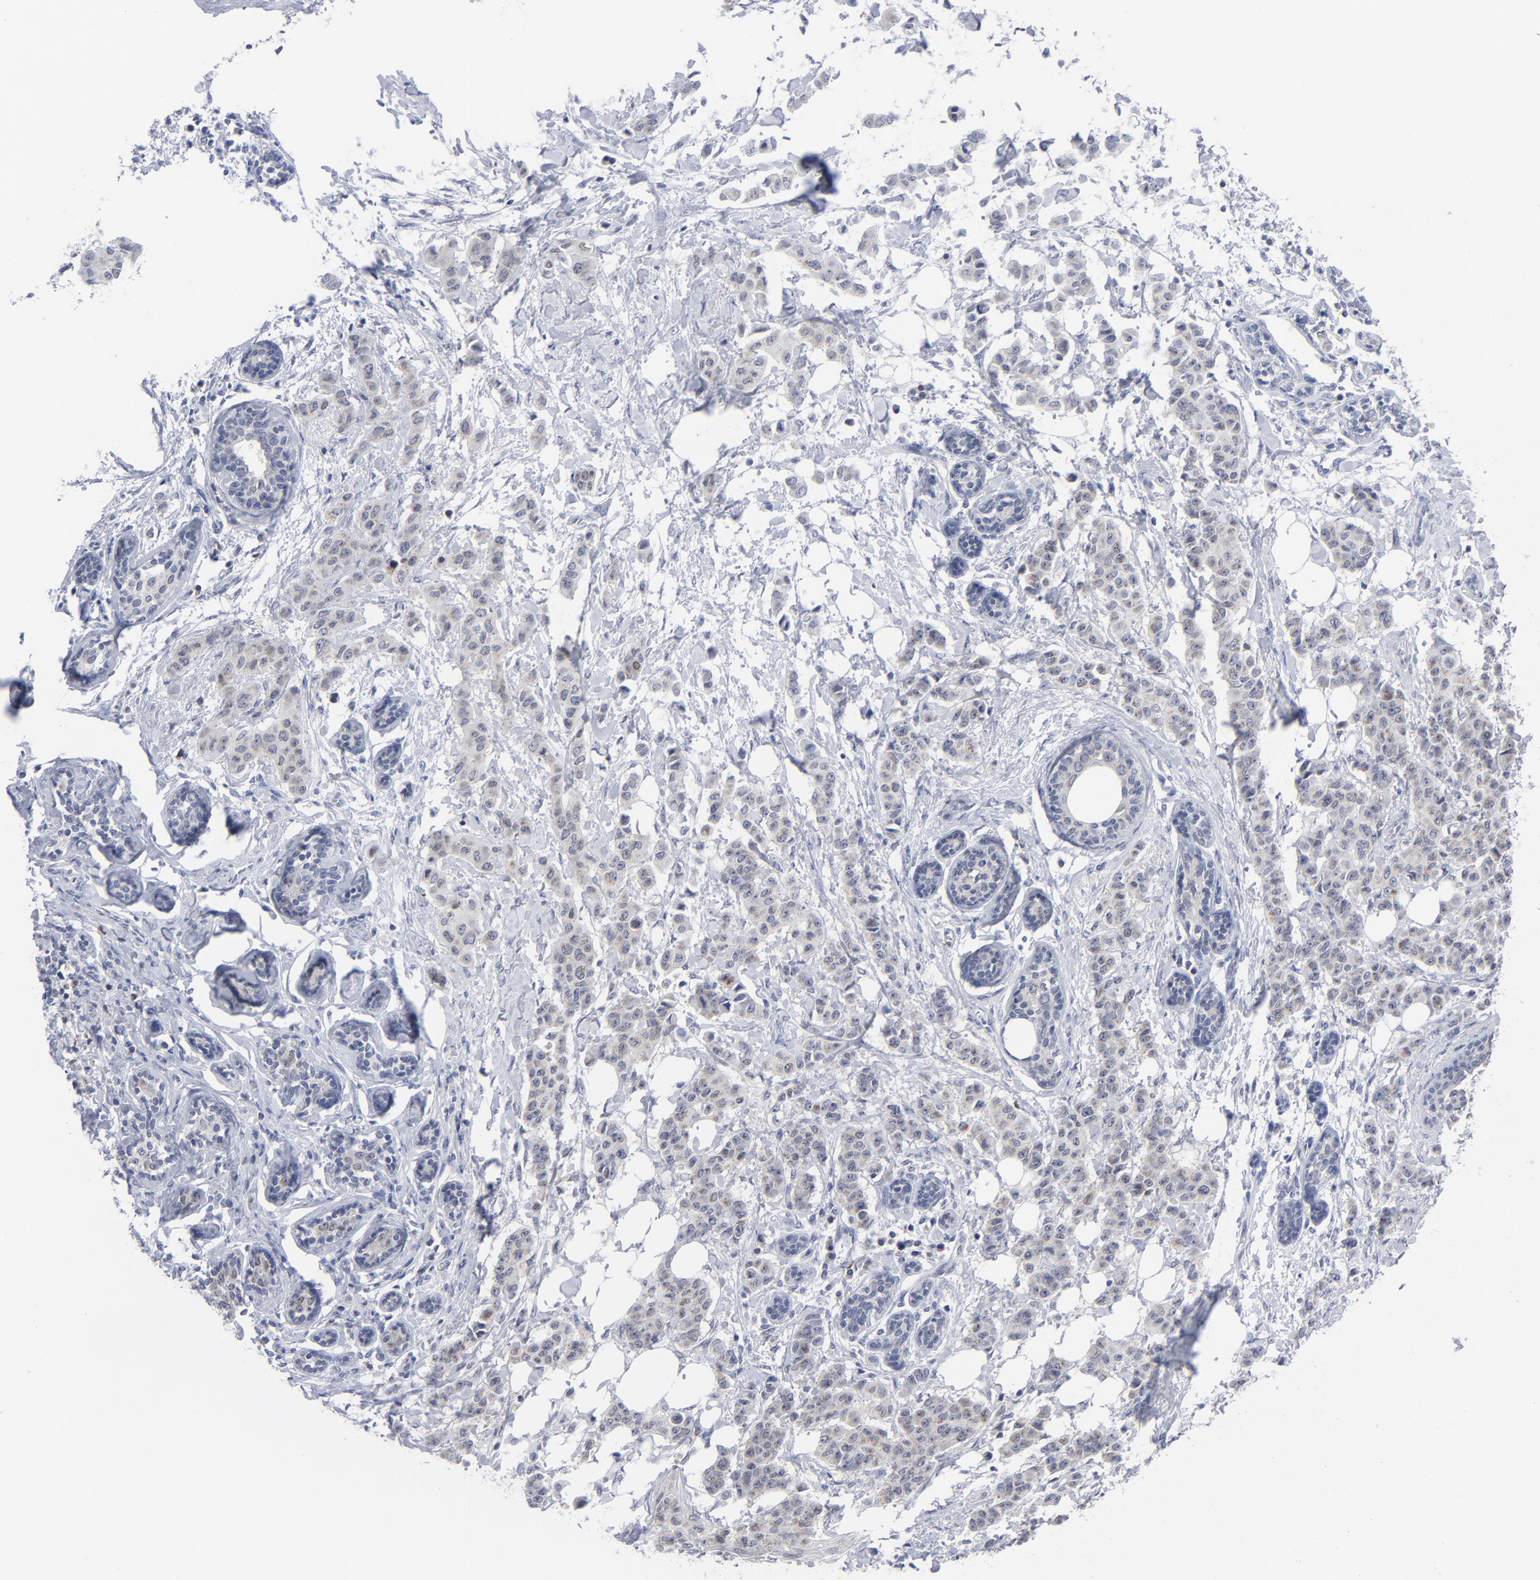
{"staining": {"intensity": "negative", "quantity": "none", "location": "none"}, "tissue": "breast cancer", "cell_type": "Tumor cells", "image_type": "cancer", "snomed": [{"axis": "morphology", "description": "Duct carcinoma"}, {"axis": "topography", "description": "Breast"}], "caption": "There is no significant expression in tumor cells of breast cancer (intraductal carcinoma). Brightfield microscopy of immunohistochemistry (IHC) stained with DAB (3,3'-diaminobenzidine) (brown) and hematoxylin (blue), captured at high magnification.", "gene": "NUP88", "patient": {"sex": "female", "age": 40}}